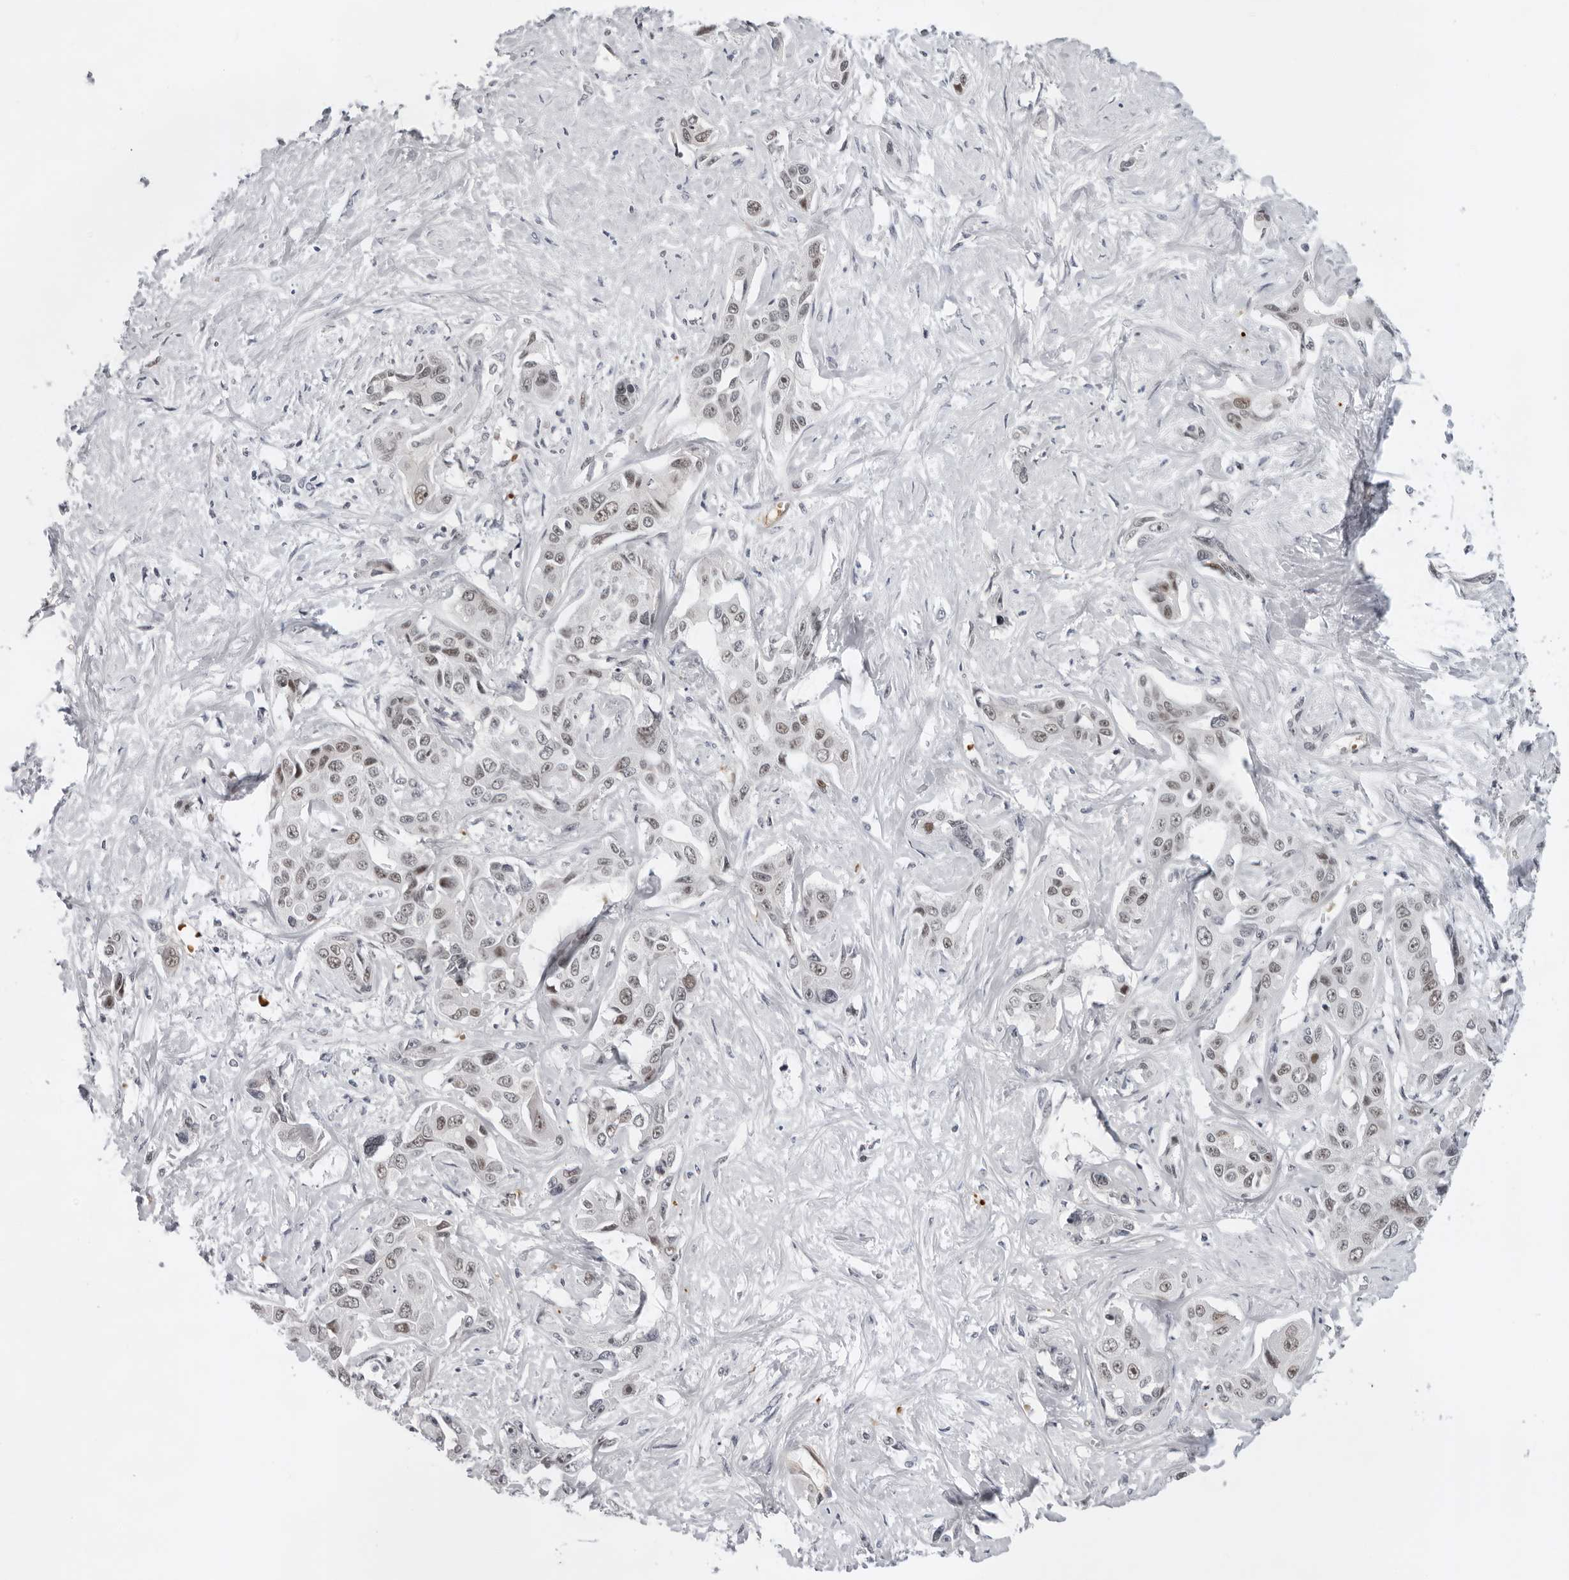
{"staining": {"intensity": "weak", "quantity": ">75%", "location": "nuclear"}, "tissue": "liver cancer", "cell_type": "Tumor cells", "image_type": "cancer", "snomed": [{"axis": "morphology", "description": "Cholangiocarcinoma"}, {"axis": "topography", "description": "Liver"}], "caption": "Immunohistochemical staining of human liver cholangiocarcinoma exhibits low levels of weak nuclear staining in about >75% of tumor cells.", "gene": "USP1", "patient": {"sex": "male", "age": 59}}